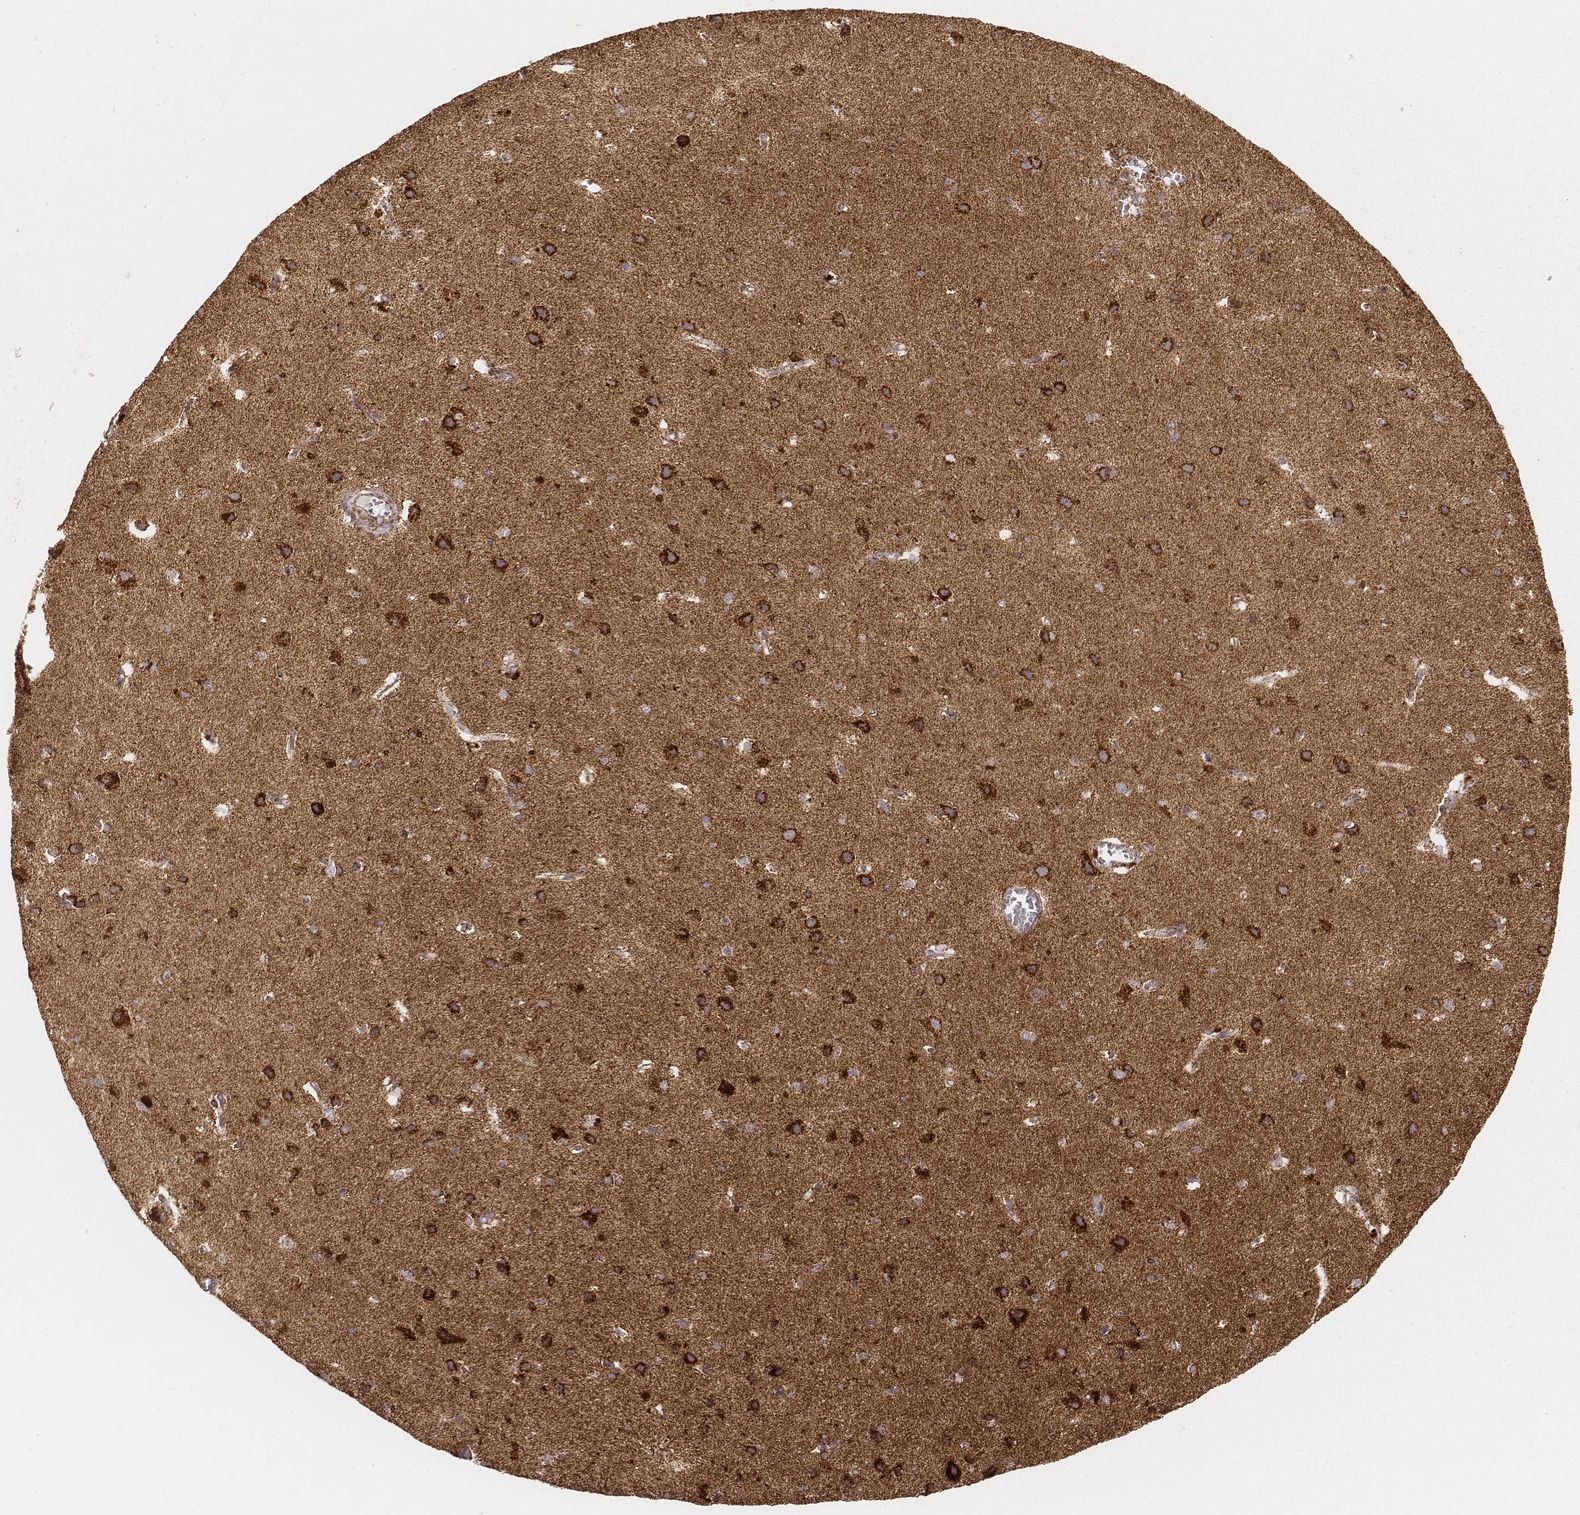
{"staining": {"intensity": "moderate", "quantity": ">75%", "location": "cytoplasmic/membranous"}, "tissue": "cerebral cortex", "cell_type": "Endothelial cells", "image_type": "normal", "snomed": [{"axis": "morphology", "description": "Normal tissue, NOS"}, {"axis": "topography", "description": "Cerebral cortex"}], "caption": "Endothelial cells exhibit medium levels of moderate cytoplasmic/membranous positivity in approximately >75% of cells in normal cerebral cortex. (Stains: DAB (3,3'-diaminobenzidine) in brown, nuclei in blue, Microscopy: brightfield microscopy at high magnification).", "gene": "CS", "patient": {"sex": "male", "age": 37}}